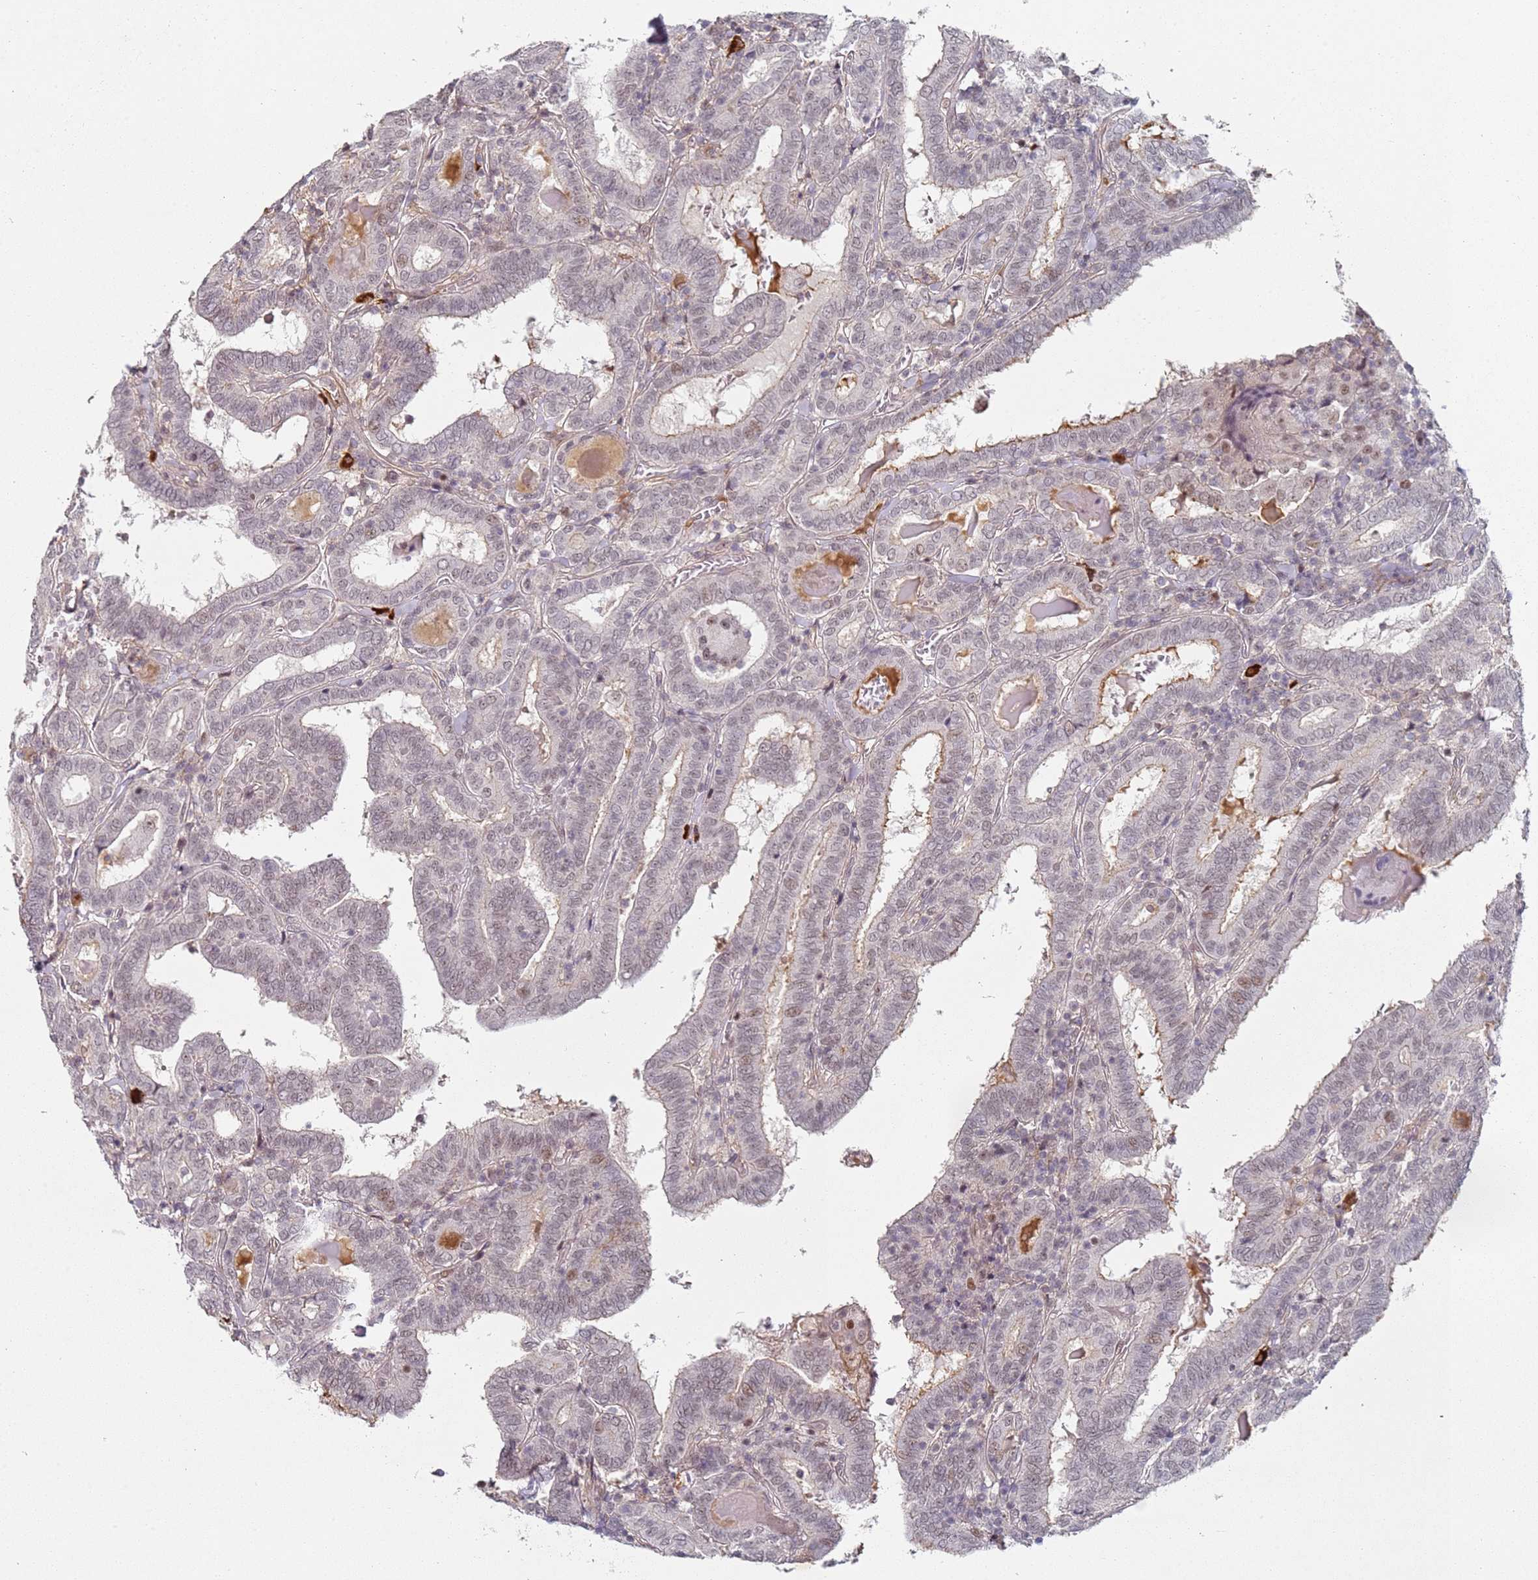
{"staining": {"intensity": "weak", "quantity": "25%-75%", "location": "nuclear"}, "tissue": "thyroid cancer", "cell_type": "Tumor cells", "image_type": "cancer", "snomed": [{"axis": "morphology", "description": "Papillary adenocarcinoma, NOS"}, {"axis": "topography", "description": "Thyroid gland"}], "caption": "Immunohistochemical staining of thyroid cancer displays low levels of weak nuclear protein staining in about 25%-75% of tumor cells.", "gene": "ATF6B", "patient": {"sex": "female", "age": 72}}